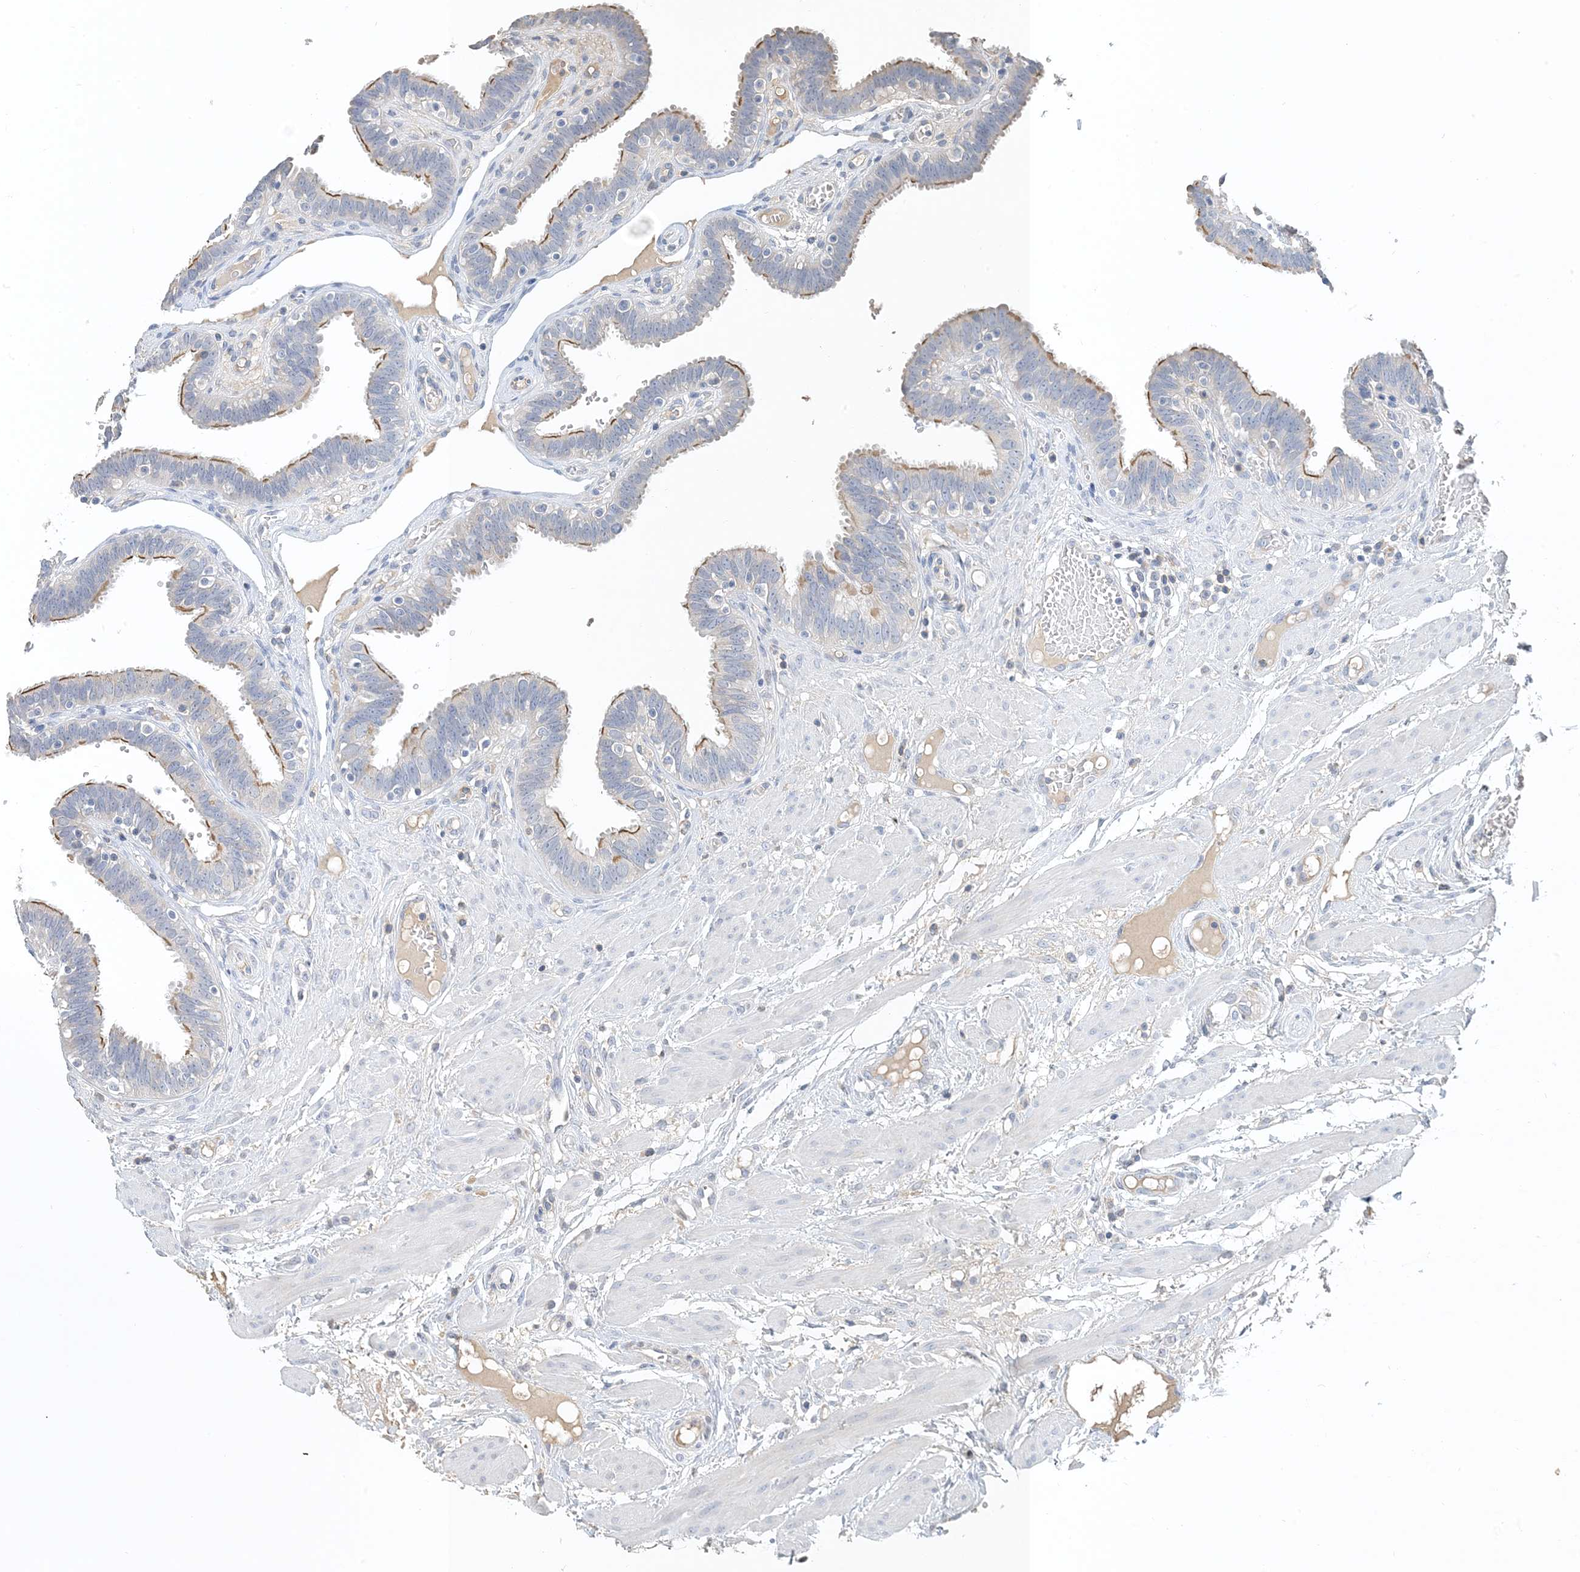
{"staining": {"intensity": "moderate", "quantity": "<25%", "location": "cytoplasmic/membranous"}, "tissue": "fallopian tube", "cell_type": "Glandular cells", "image_type": "normal", "snomed": [{"axis": "morphology", "description": "Normal tissue, NOS"}, {"axis": "topography", "description": "Fallopian tube"}, {"axis": "topography", "description": "Placenta"}], "caption": "DAB immunohistochemical staining of normal fallopian tube shows moderate cytoplasmic/membranous protein positivity in about <25% of glandular cells.", "gene": "CTRL", "patient": {"sex": "female", "age": 32}}